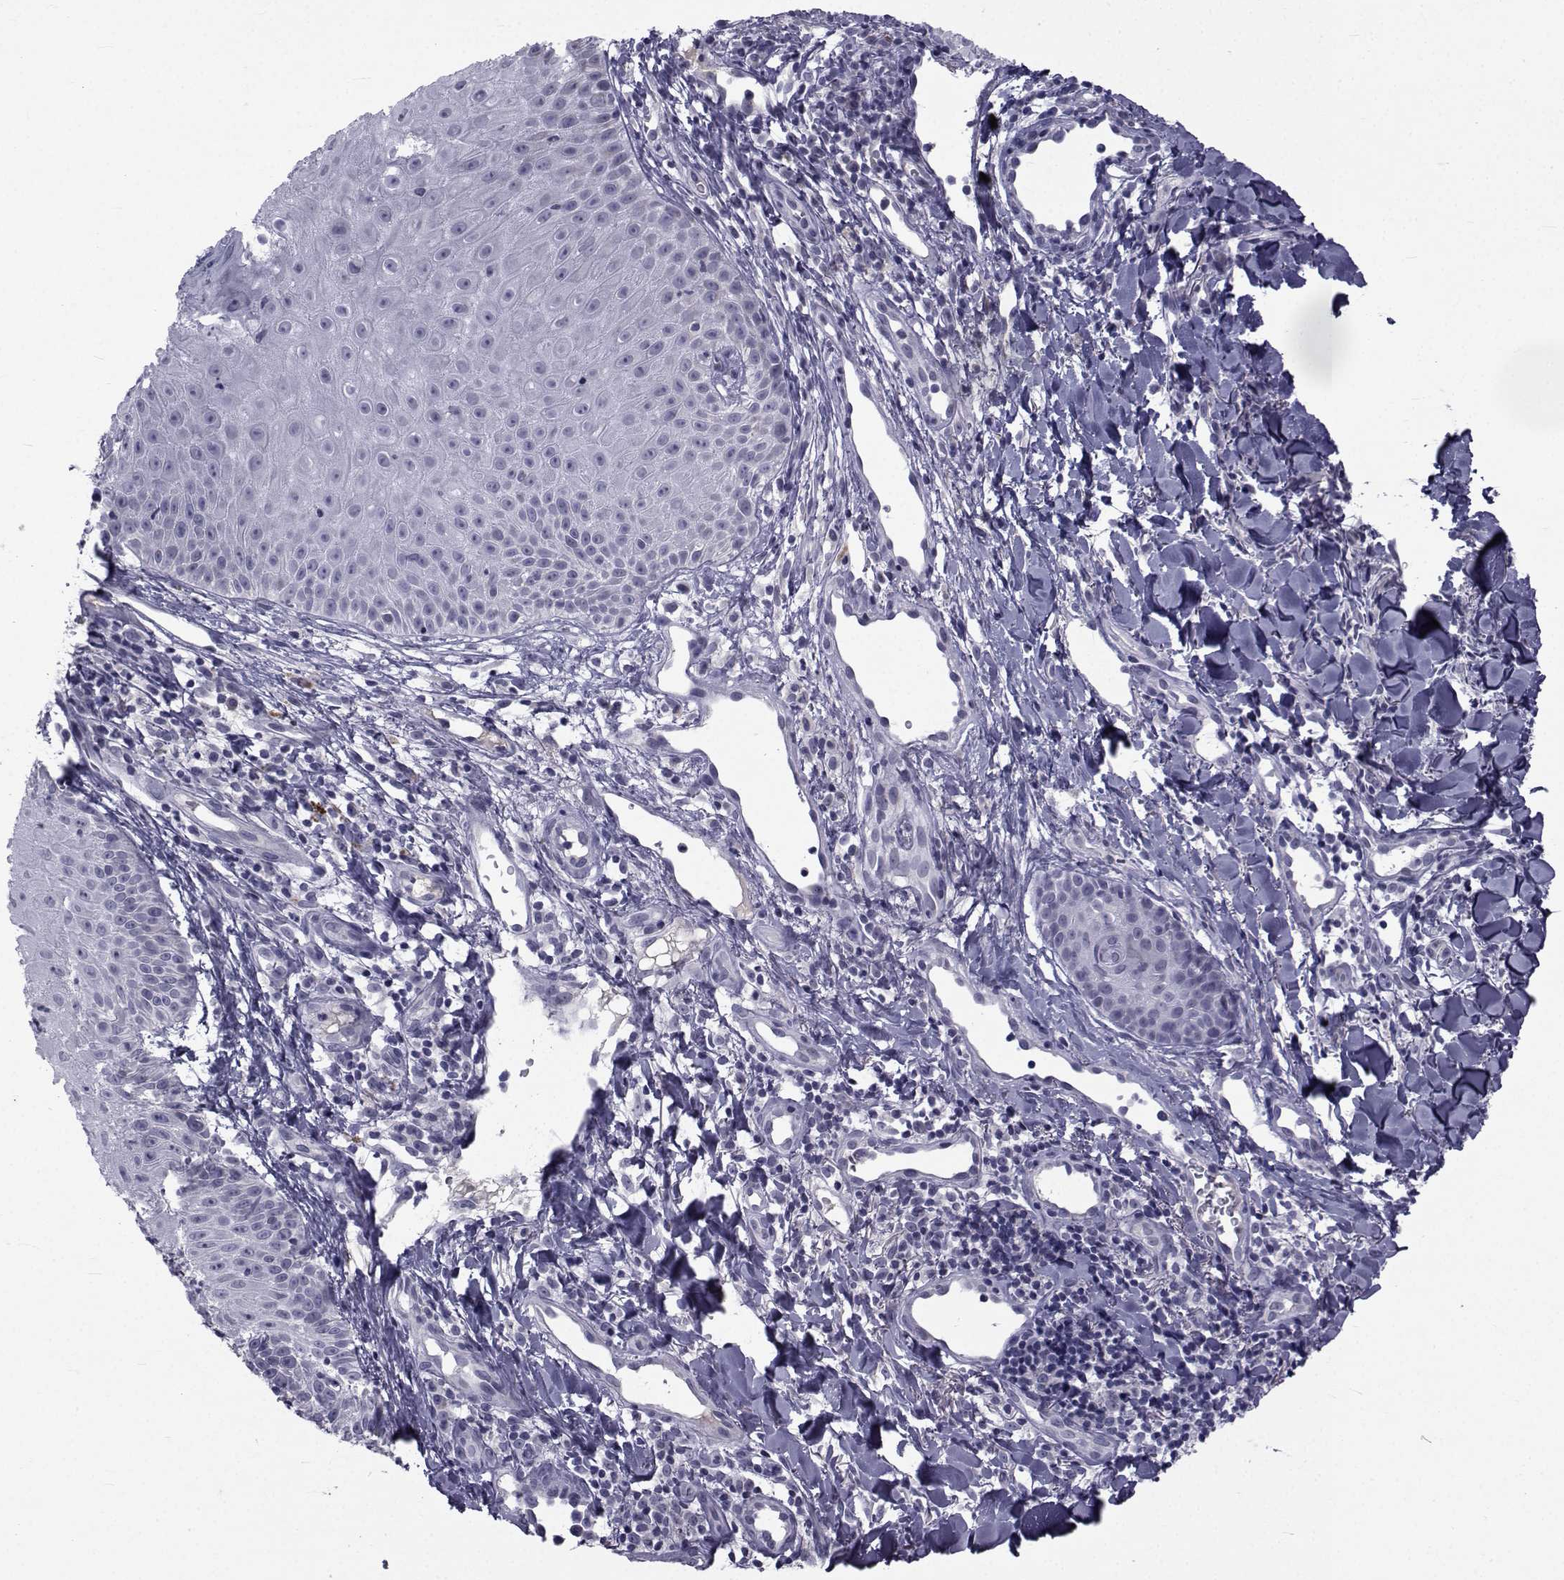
{"staining": {"intensity": "negative", "quantity": "none", "location": "none"}, "tissue": "melanoma", "cell_type": "Tumor cells", "image_type": "cancer", "snomed": [{"axis": "morphology", "description": "Malignant melanoma, NOS"}, {"axis": "topography", "description": "Skin"}], "caption": "A photomicrograph of malignant melanoma stained for a protein reveals no brown staining in tumor cells.", "gene": "PAX2", "patient": {"sex": "male", "age": 67}}